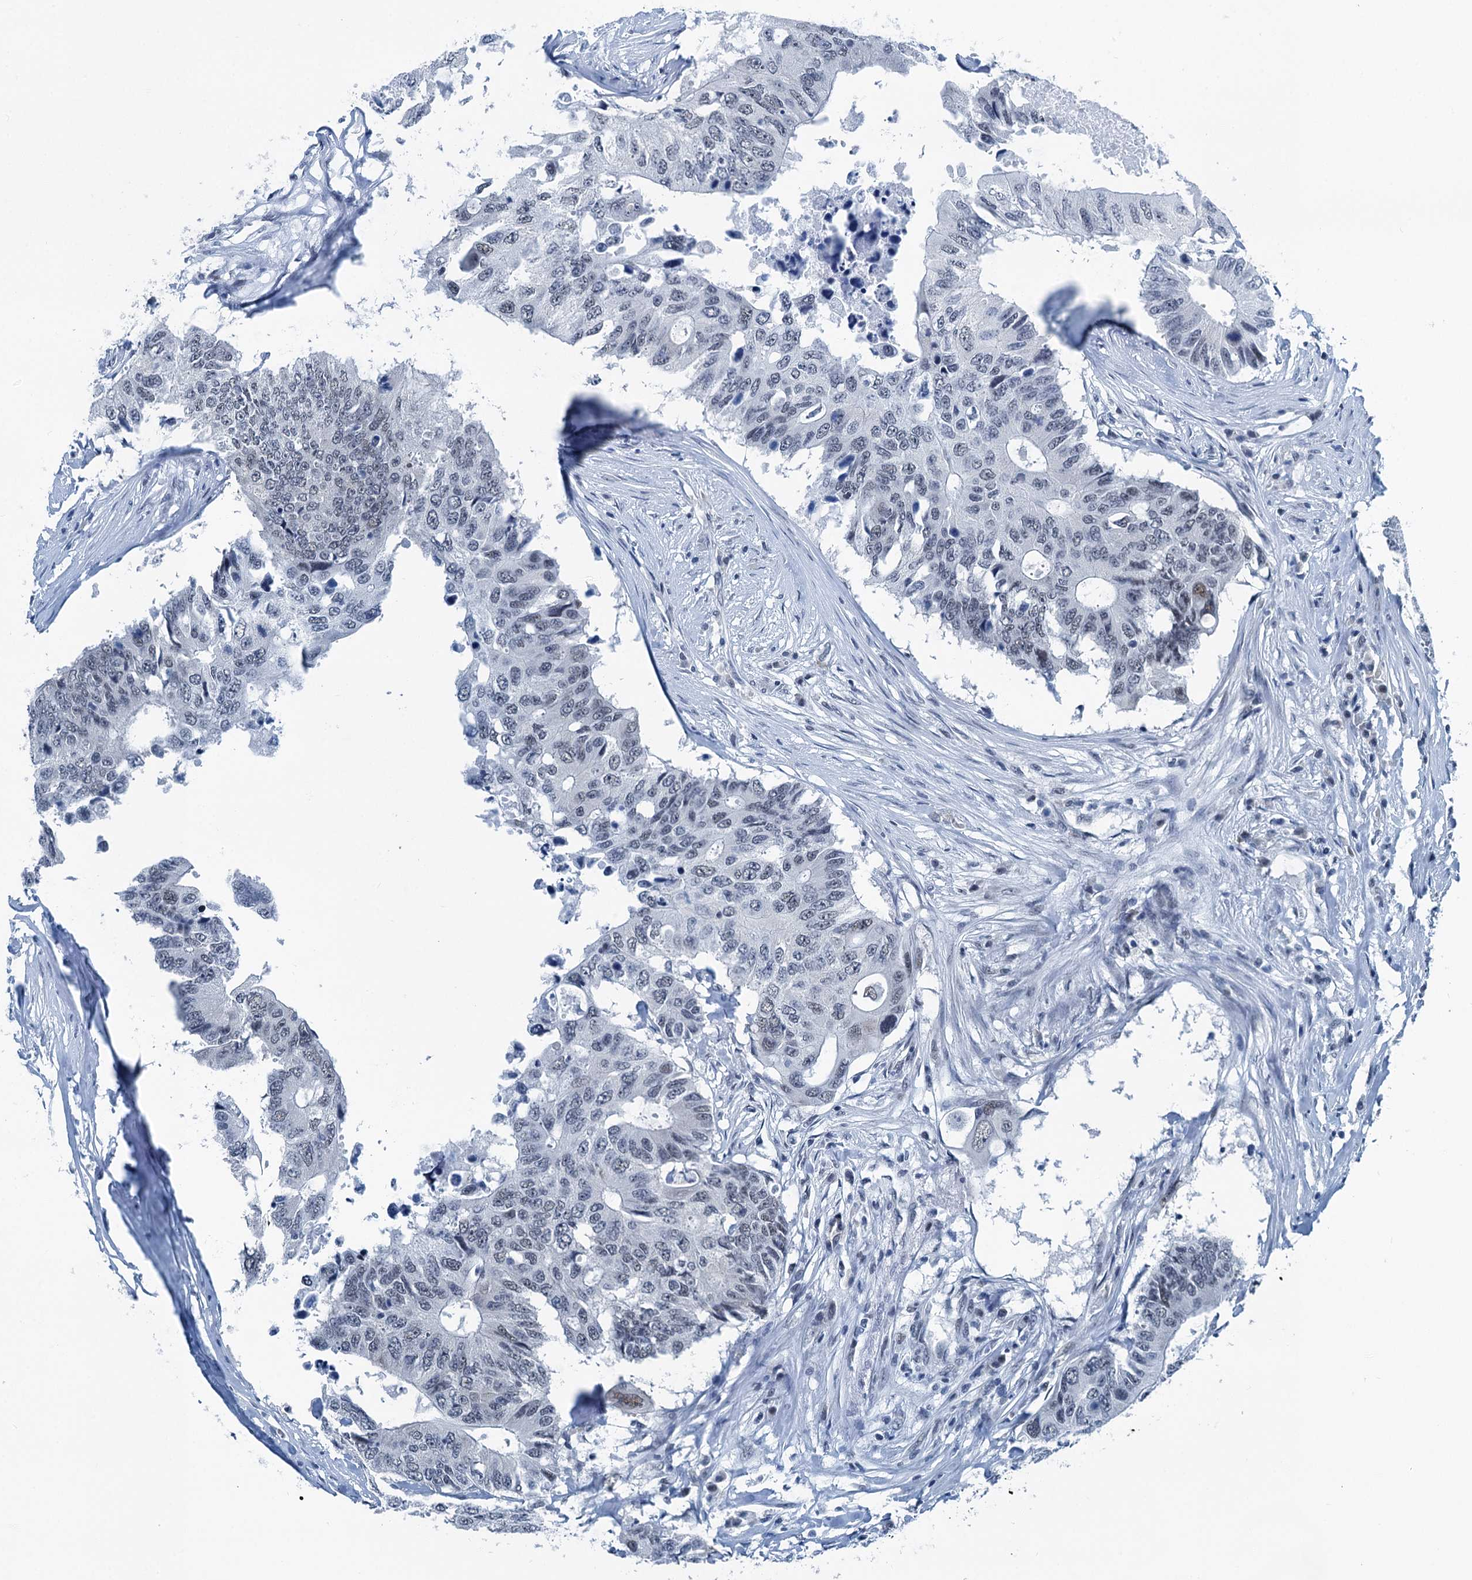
{"staining": {"intensity": "negative", "quantity": "none", "location": "none"}, "tissue": "colorectal cancer", "cell_type": "Tumor cells", "image_type": "cancer", "snomed": [{"axis": "morphology", "description": "Adenocarcinoma, NOS"}, {"axis": "topography", "description": "Colon"}], "caption": "High magnification brightfield microscopy of colorectal cancer (adenocarcinoma) stained with DAB (3,3'-diaminobenzidine) (brown) and counterstained with hematoxylin (blue): tumor cells show no significant positivity. (DAB (3,3'-diaminobenzidine) IHC with hematoxylin counter stain).", "gene": "TRPT1", "patient": {"sex": "male", "age": 71}}